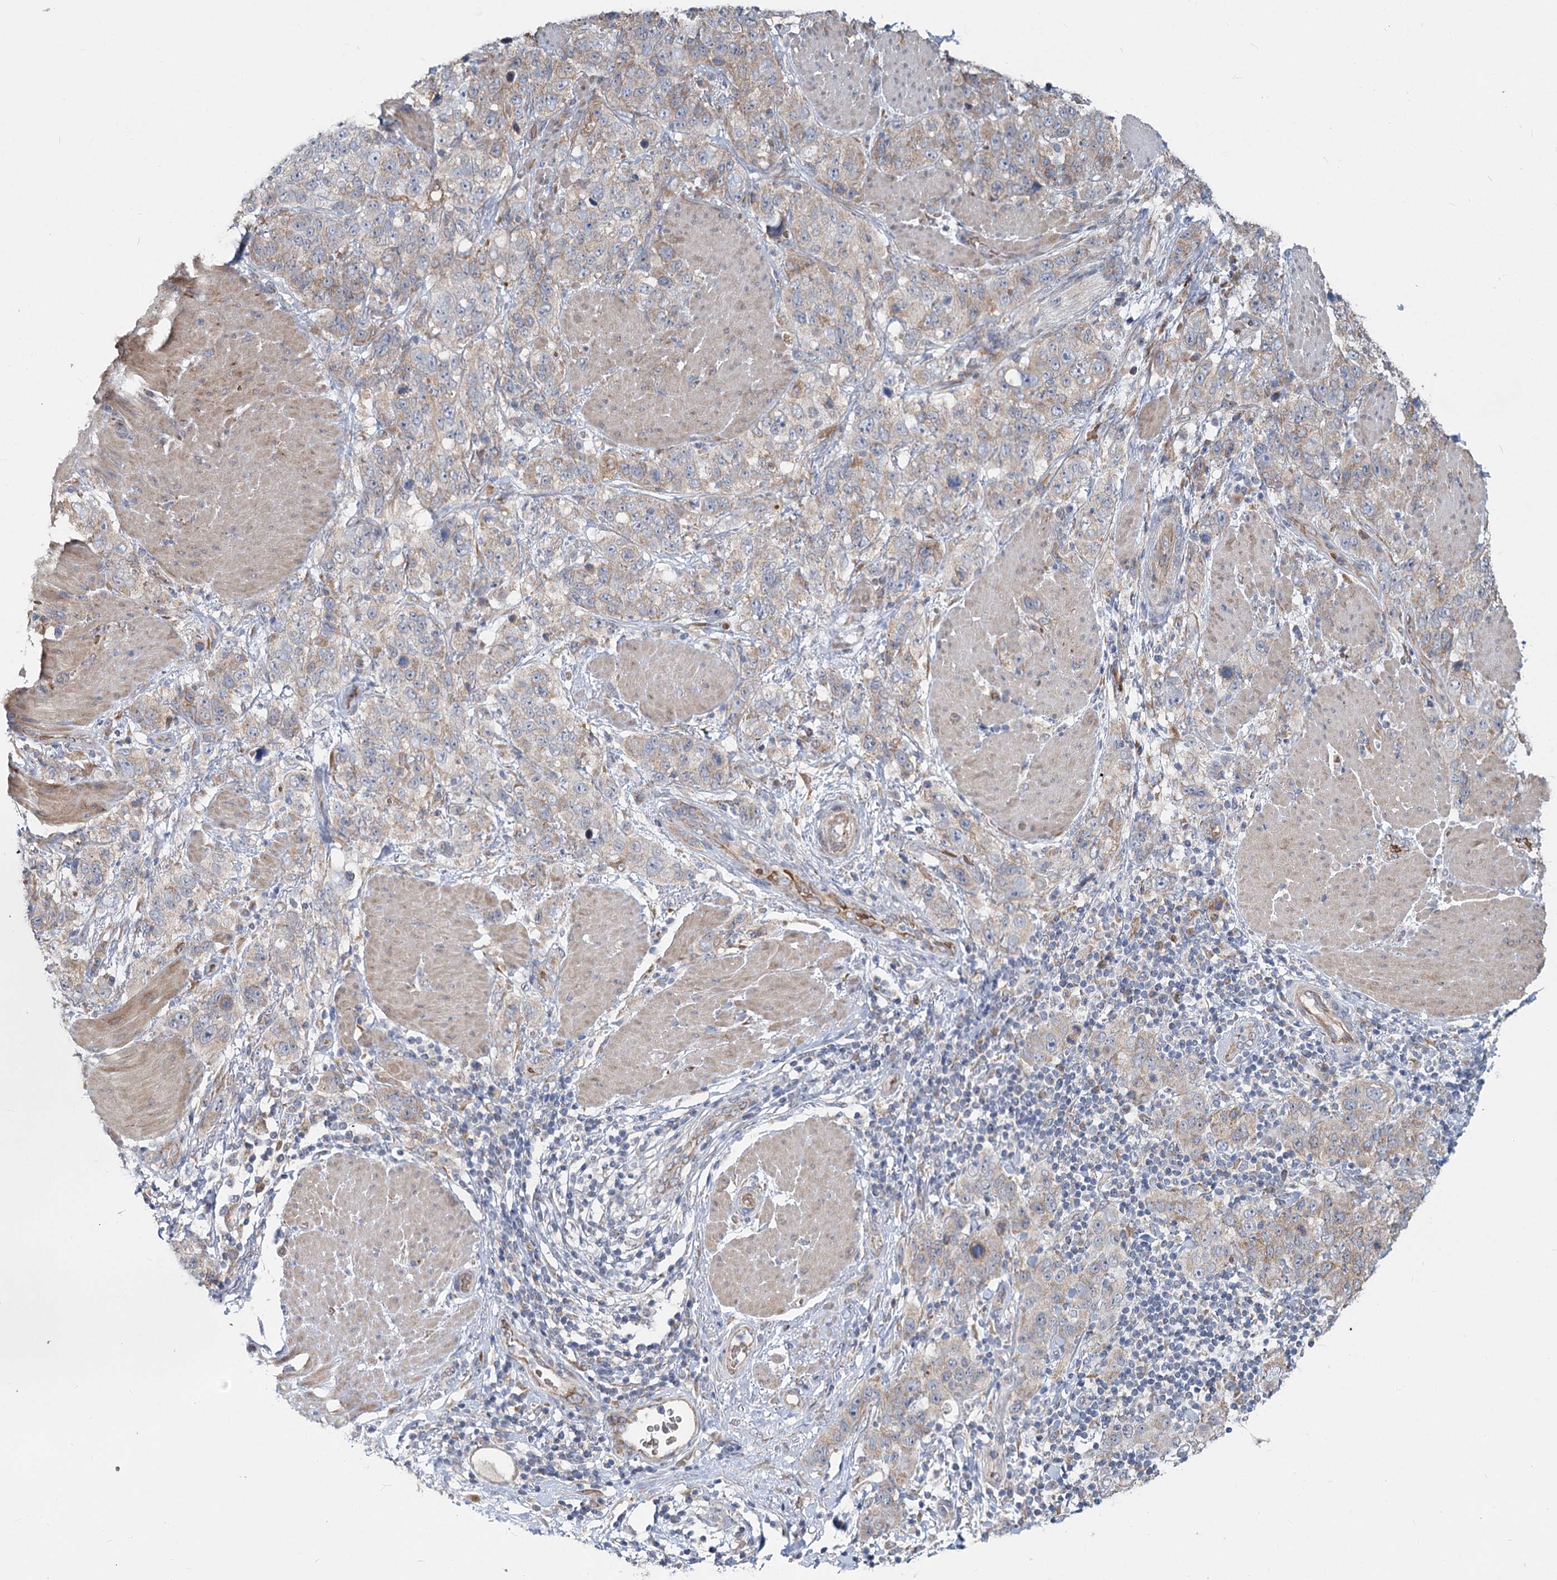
{"staining": {"intensity": "weak", "quantity": ">75%", "location": "cytoplasmic/membranous"}, "tissue": "stomach cancer", "cell_type": "Tumor cells", "image_type": "cancer", "snomed": [{"axis": "morphology", "description": "Adenocarcinoma, NOS"}, {"axis": "topography", "description": "Stomach"}], "caption": "Human adenocarcinoma (stomach) stained for a protein (brown) shows weak cytoplasmic/membranous positive expression in about >75% of tumor cells.", "gene": "CIB4", "patient": {"sex": "male", "age": 48}}